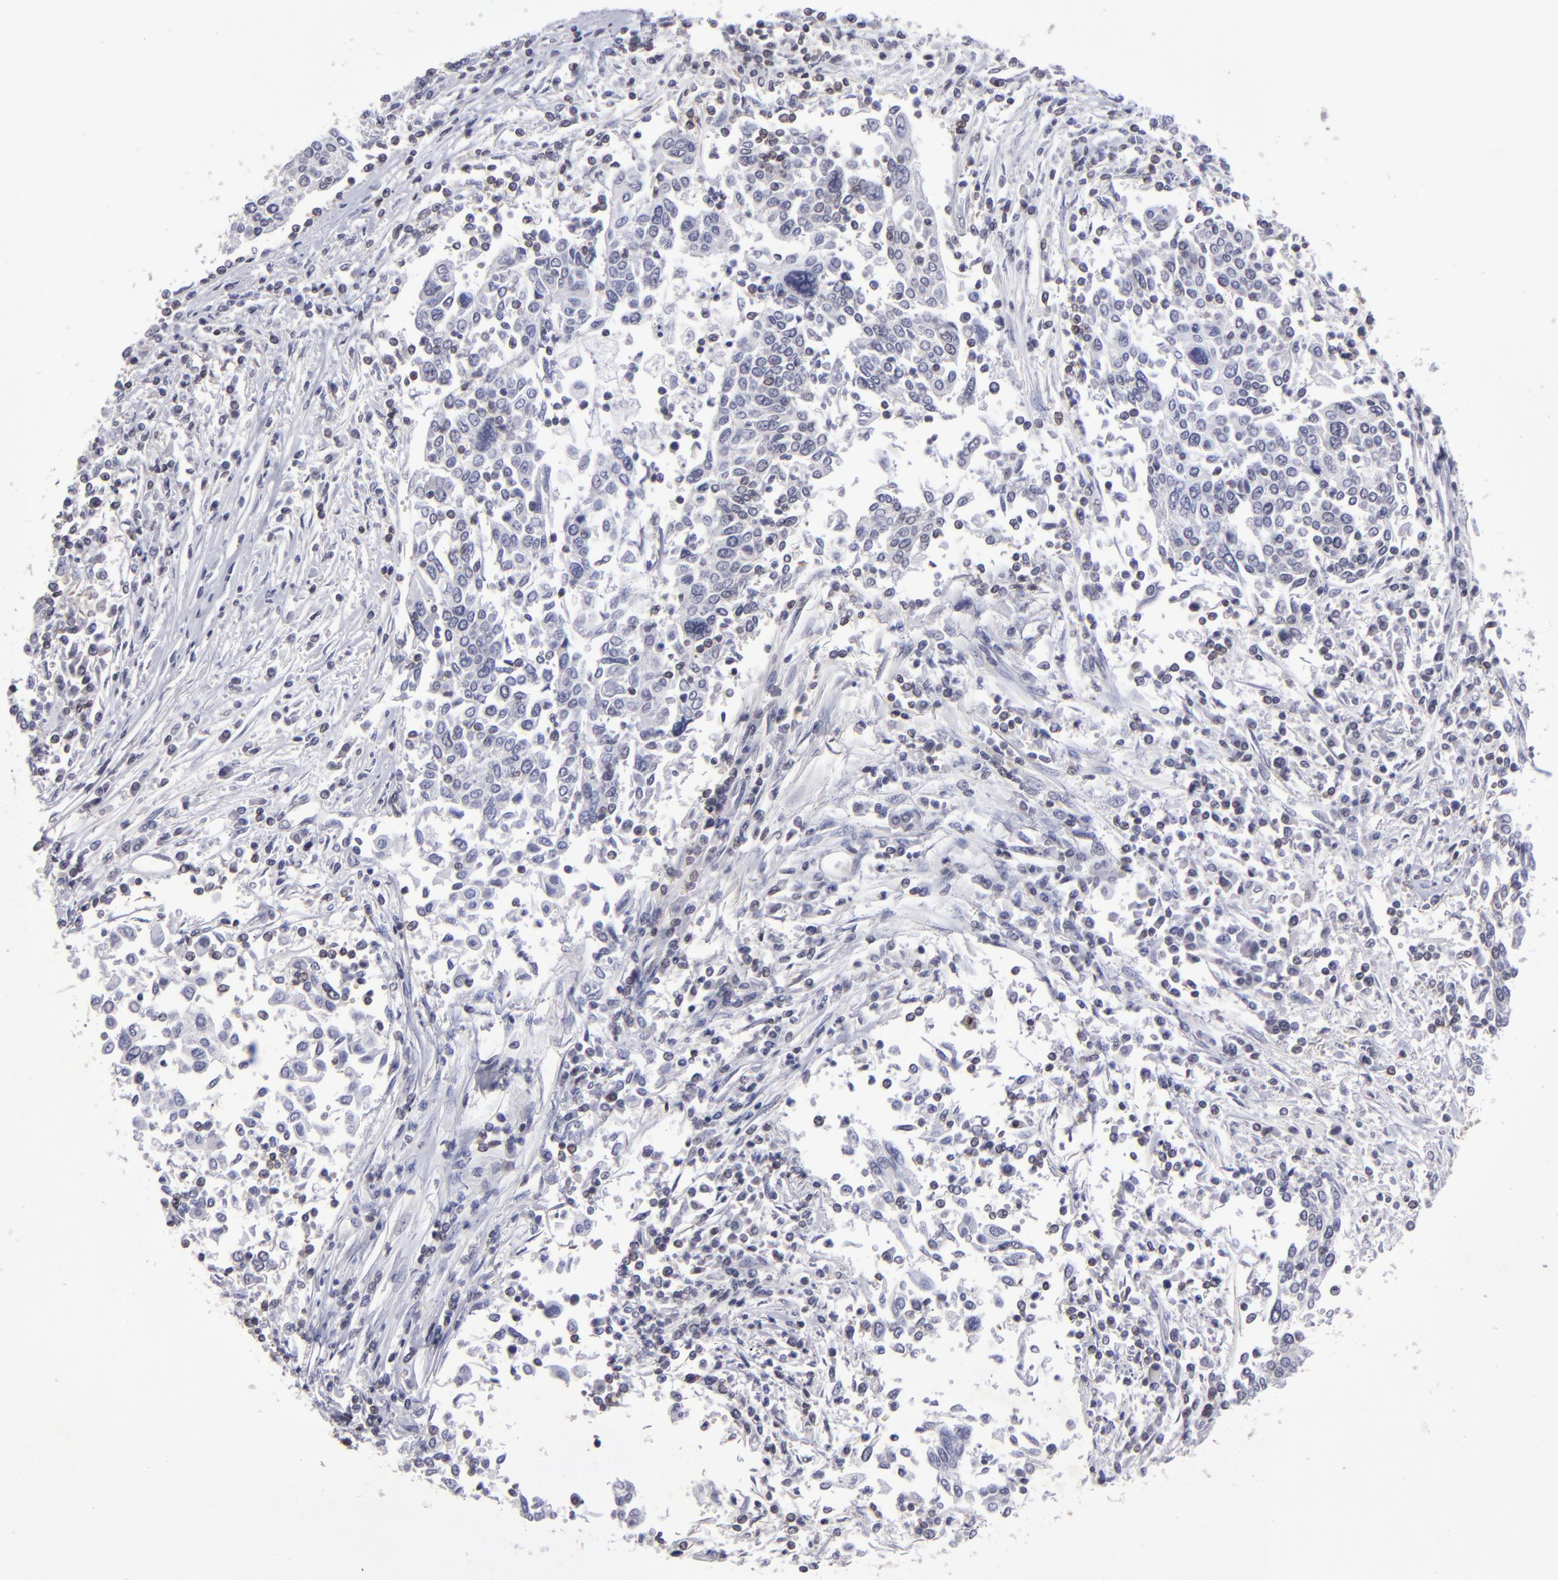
{"staining": {"intensity": "negative", "quantity": "none", "location": "none"}, "tissue": "cervical cancer", "cell_type": "Tumor cells", "image_type": "cancer", "snomed": [{"axis": "morphology", "description": "Squamous cell carcinoma, NOS"}, {"axis": "topography", "description": "Cervix"}], "caption": "Histopathology image shows no protein positivity in tumor cells of cervical cancer (squamous cell carcinoma) tissue. Brightfield microscopy of IHC stained with DAB (brown) and hematoxylin (blue), captured at high magnification.", "gene": "MGMT", "patient": {"sex": "female", "age": 40}}